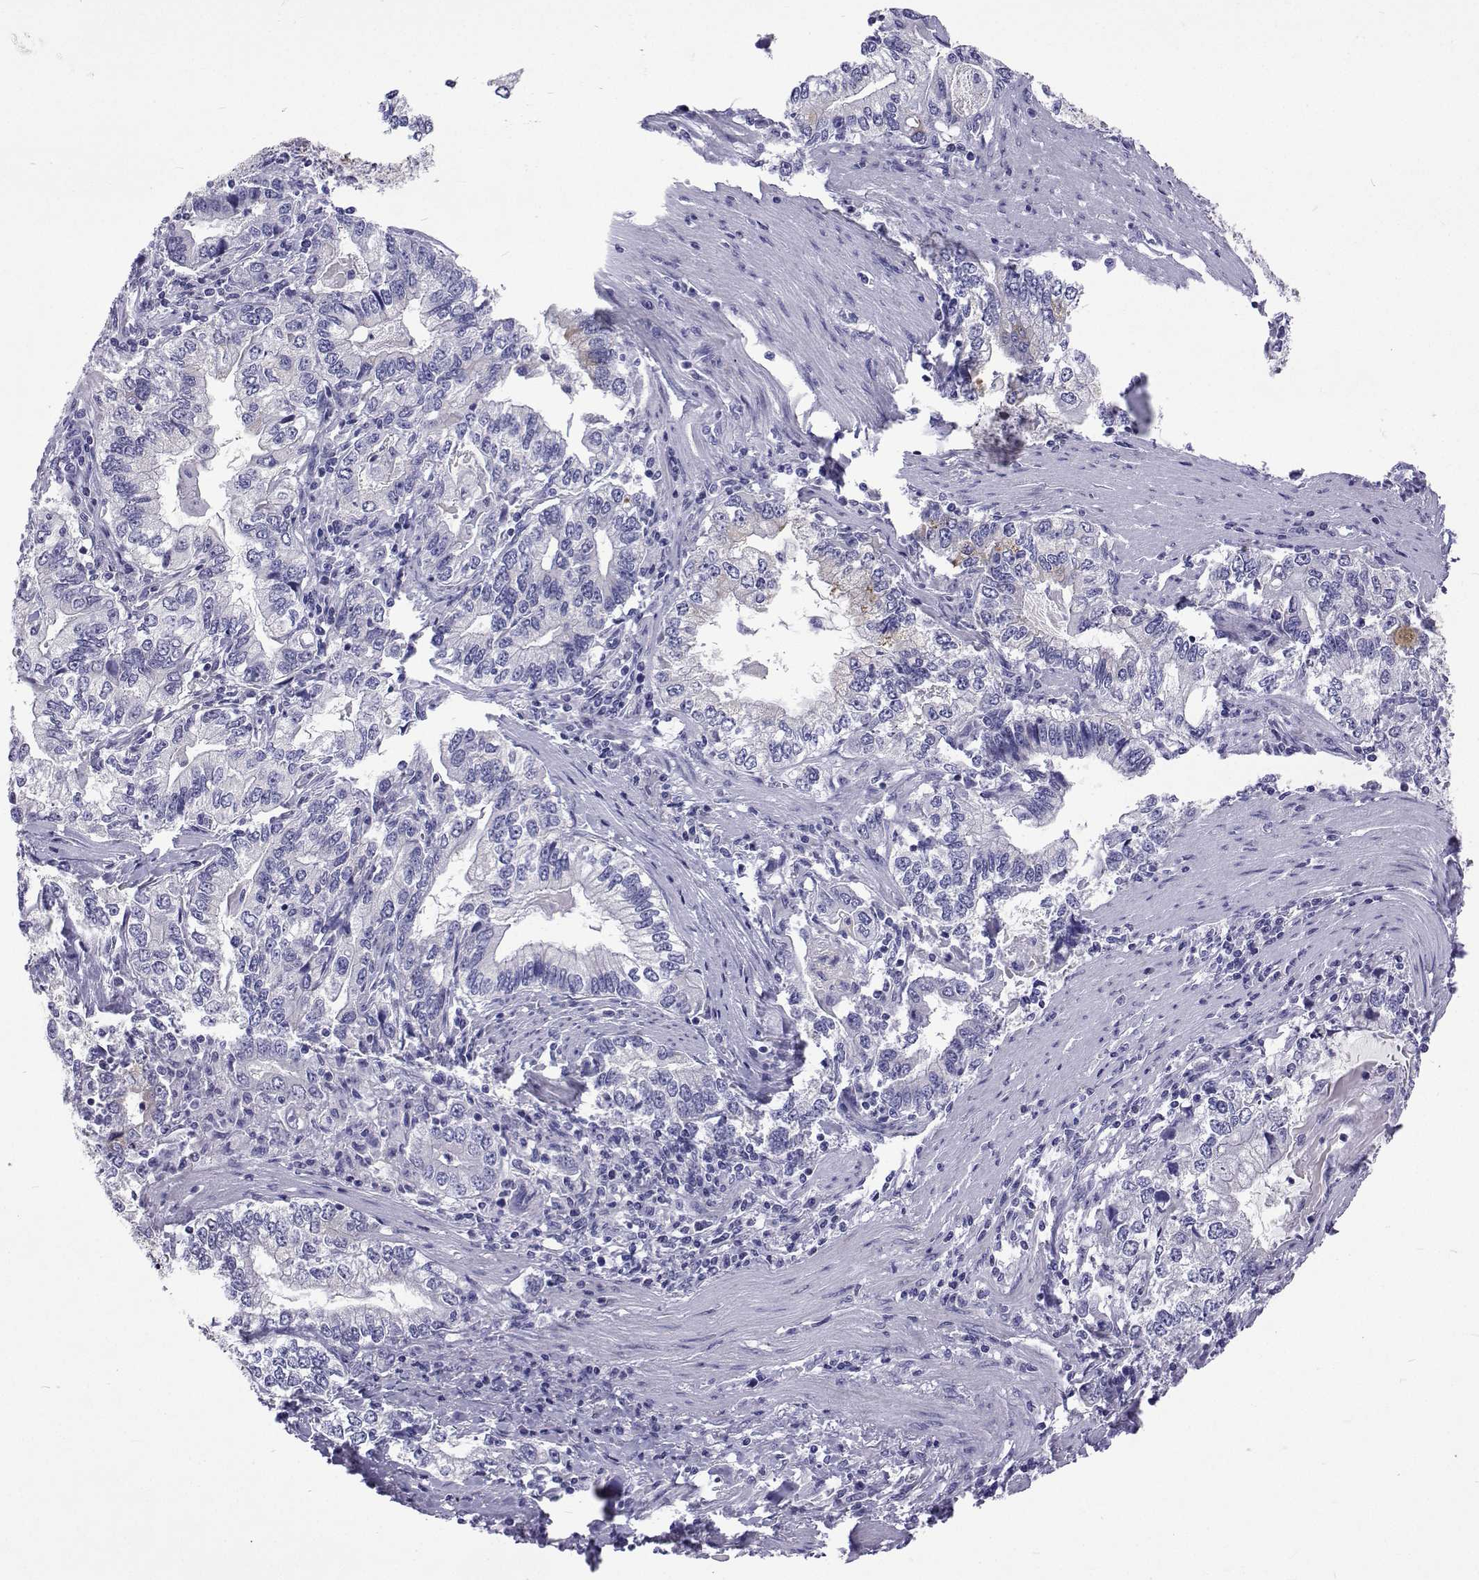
{"staining": {"intensity": "negative", "quantity": "none", "location": "none"}, "tissue": "stomach cancer", "cell_type": "Tumor cells", "image_type": "cancer", "snomed": [{"axis": "morphology", "description": "Adenocarcinoma, NOS"}, {"axis": "topography", "description": "Stomach, lower"}], "caption": "Adenocarcinoma (stomach) stained for a protein using immunohistochemistry (IHC) exhibits no positivity tumor cells.", "gene": "UMODL1", "patient": {"sex": "female", "age": 72}}